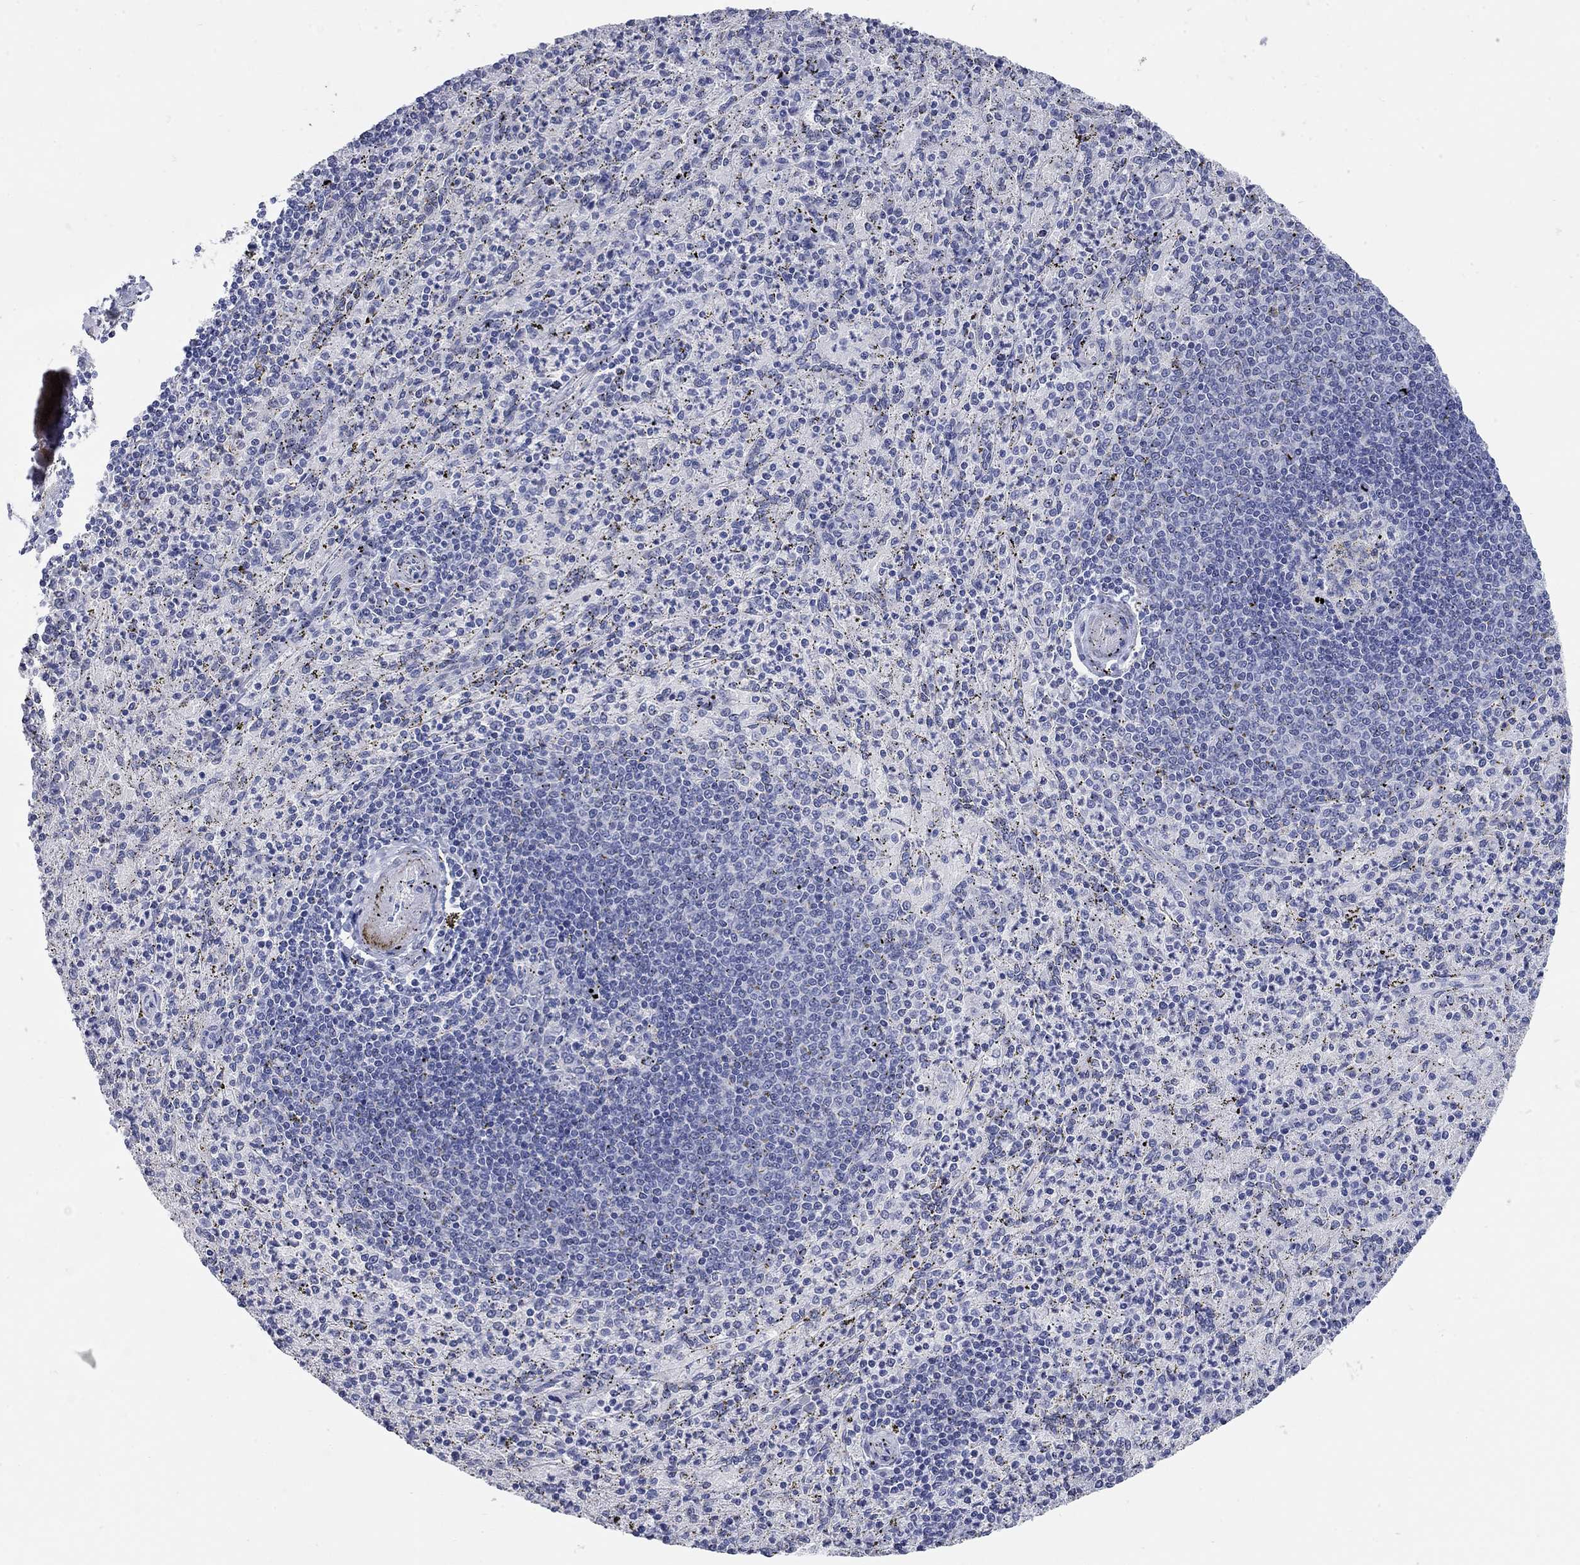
{"staining": {"intensity": "negative", "quantity": "none", "location": "none"}, "tissue": "spleen", "cell_type": "Cells in red pulp", "image_type": "normal", "snomed": [{"axis": "morphology", "description": "Normal tissue, NOS"}, {"axis": "topography", "description": "Spleen"}], "caption": "Immunohistochemistry image of unremarkable spleen stained for a protein (brown), which demonstrates no expression in cells in red pulp.", "gene": "WASF3", "patient": {"sex": "male", "age": 60}}